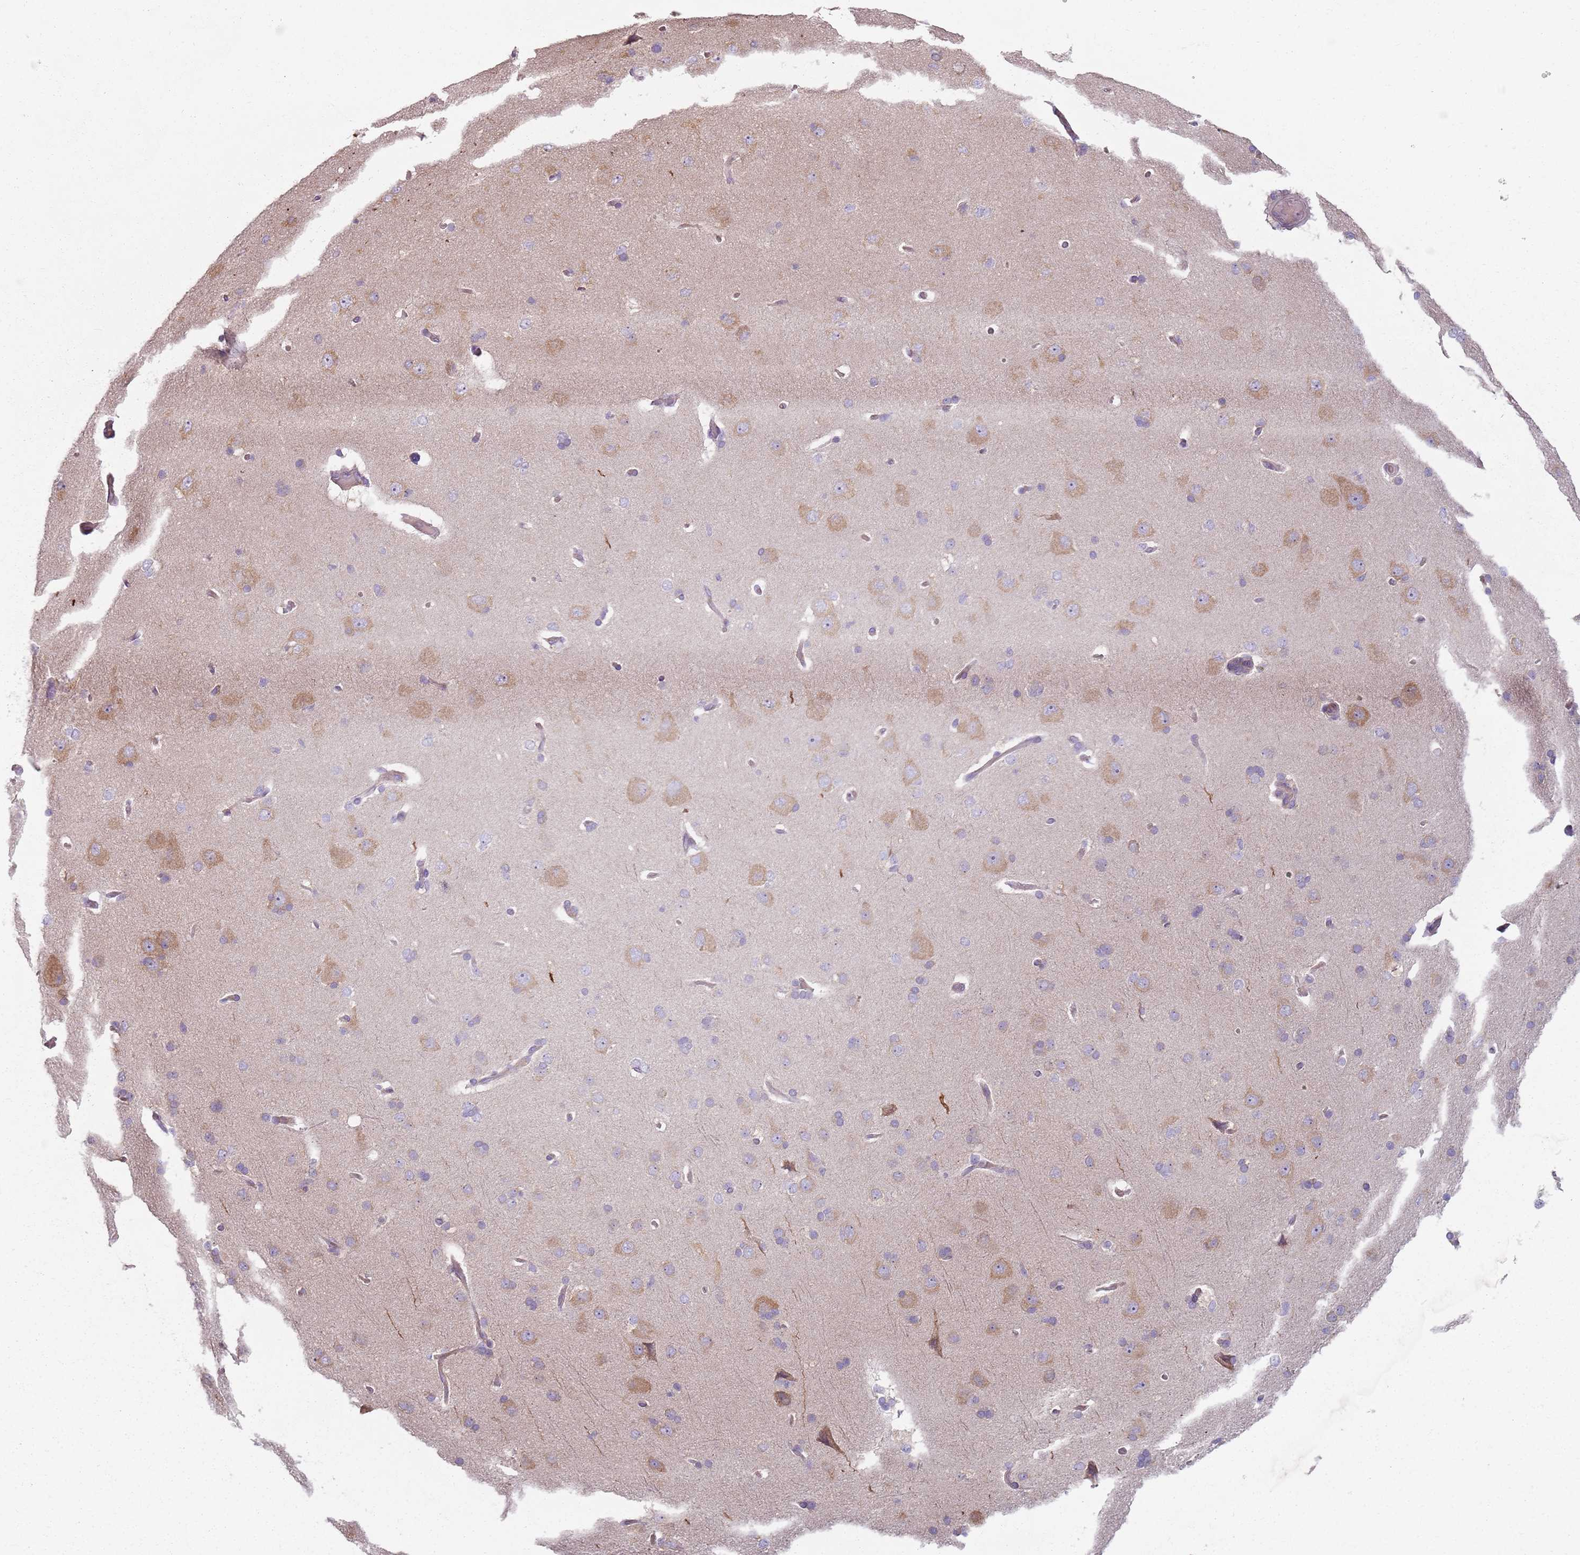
{"staining": {"intensity": "negative", "quantity": "none", "location": "none"}, "tissue": "cerebral cortex", "cell_type": "Endothelial cells", "image_type": "normal", "snomed": [{"axis": "morphology", "description": "Normal tissue, NOS"}, {"axis": "topography", "description": "Cerebral cortex"}], "caption": "A histopathology image of cerebral cortex stained for a protein reveals no brown staining in endothelial cells.", "gene": "SPATA2", "patient": {"sex": "male", "age": 62}}